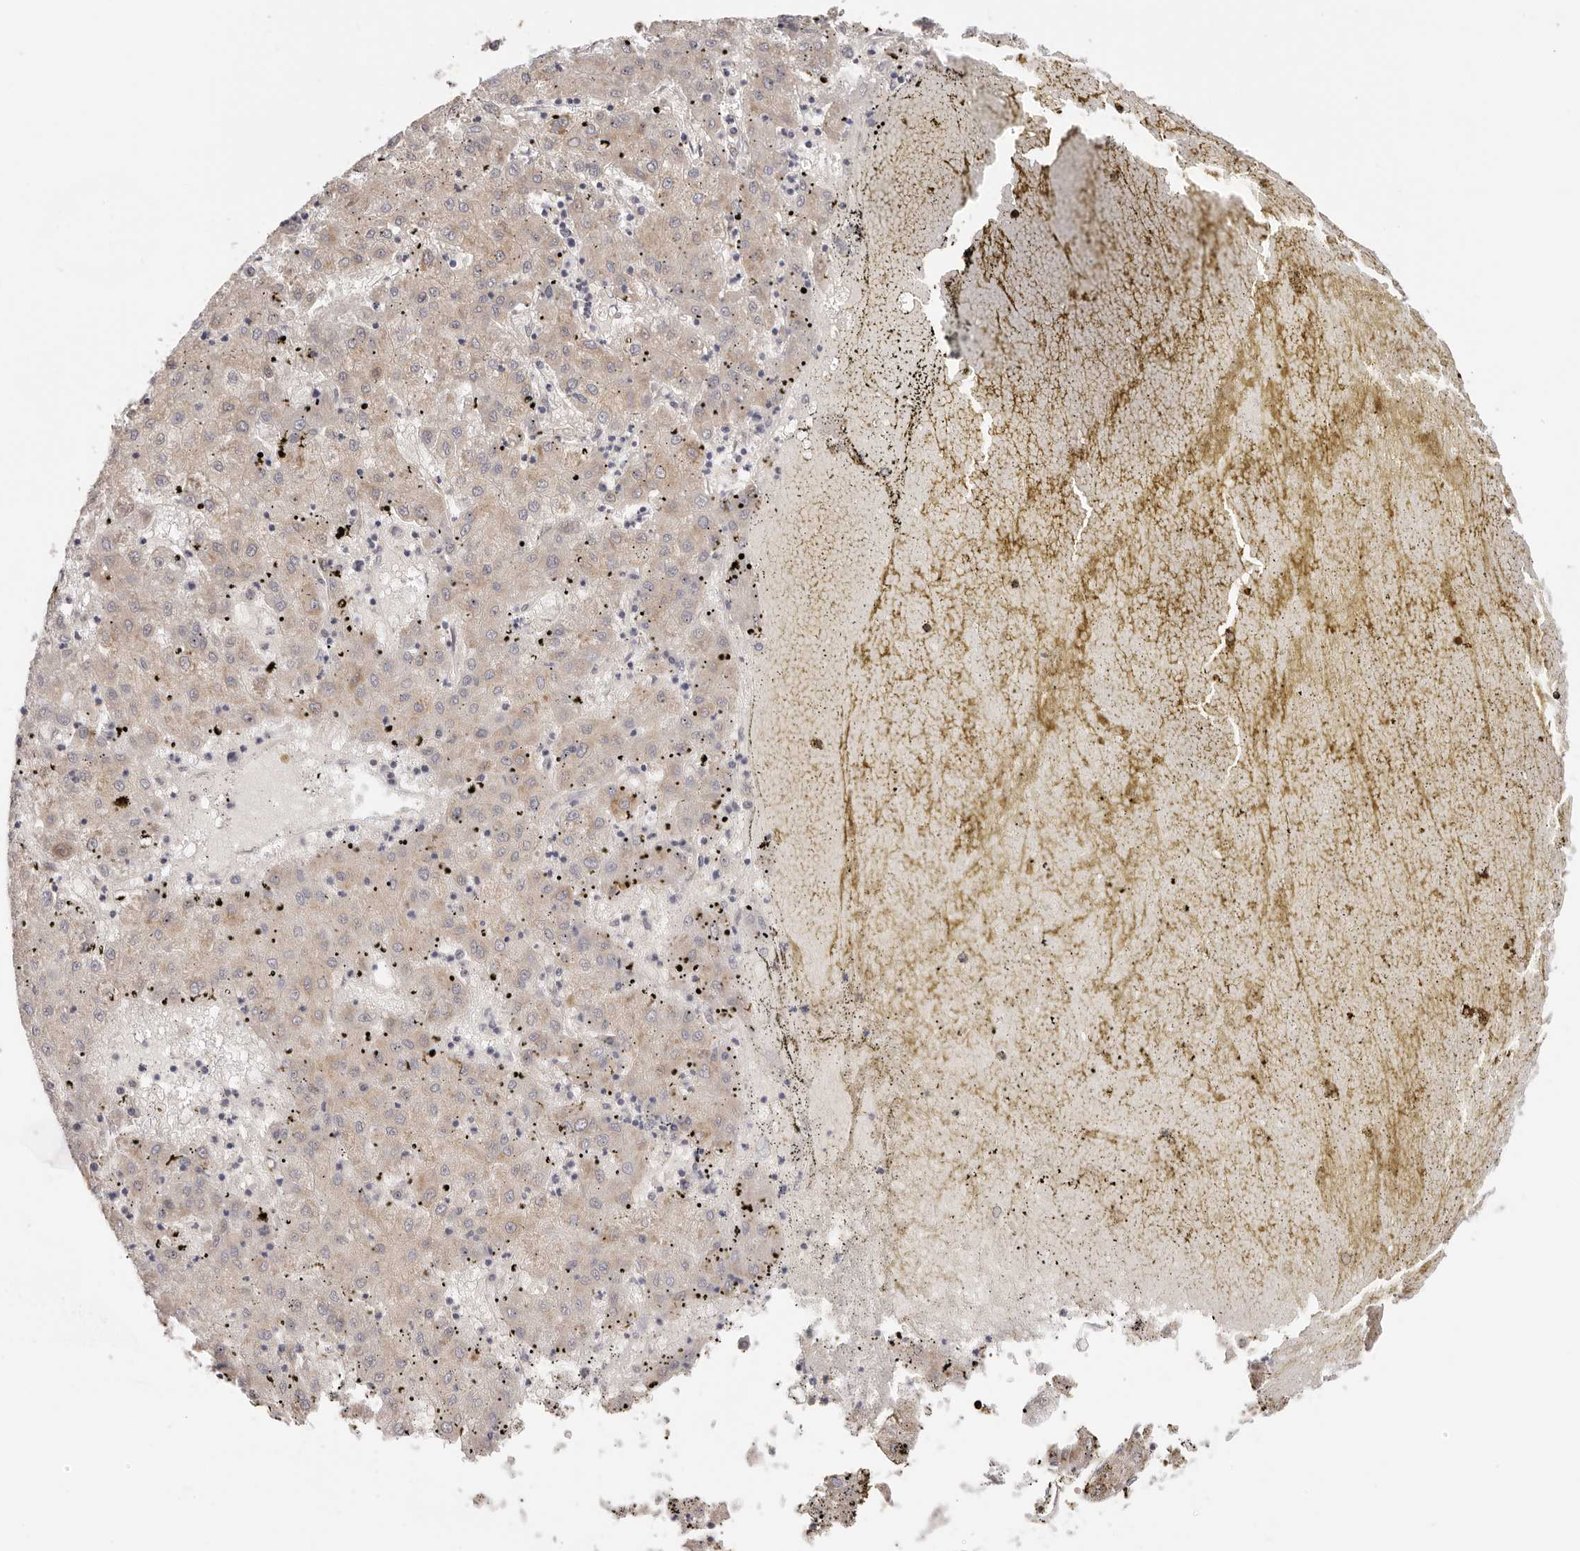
{"staining": {"intensity": "weak", "quantity": "25%-75%", "location": "cytoplasmic/membranous"}, "tissue": "liver cancer", "cell_type": "Tumor cells", "image_type": "cancer", "snomed": [{"axis": "morphology", "description": "Carcinoma, Hepatocellular, NOS"}, {"axis": "topography", "description": "Liver"}], "caption": "Protein expression analysis of human liver hepatocellular carcinoma reveals weak cytoplasmic/membranous staining in about 25%-75% of tumor cells. Immunohistochemistry (ihc) stains the protein in brown and the nuclei are stained blue.", "gene": "GGPS1", "patient": {"sex": "male", "age": 72}}